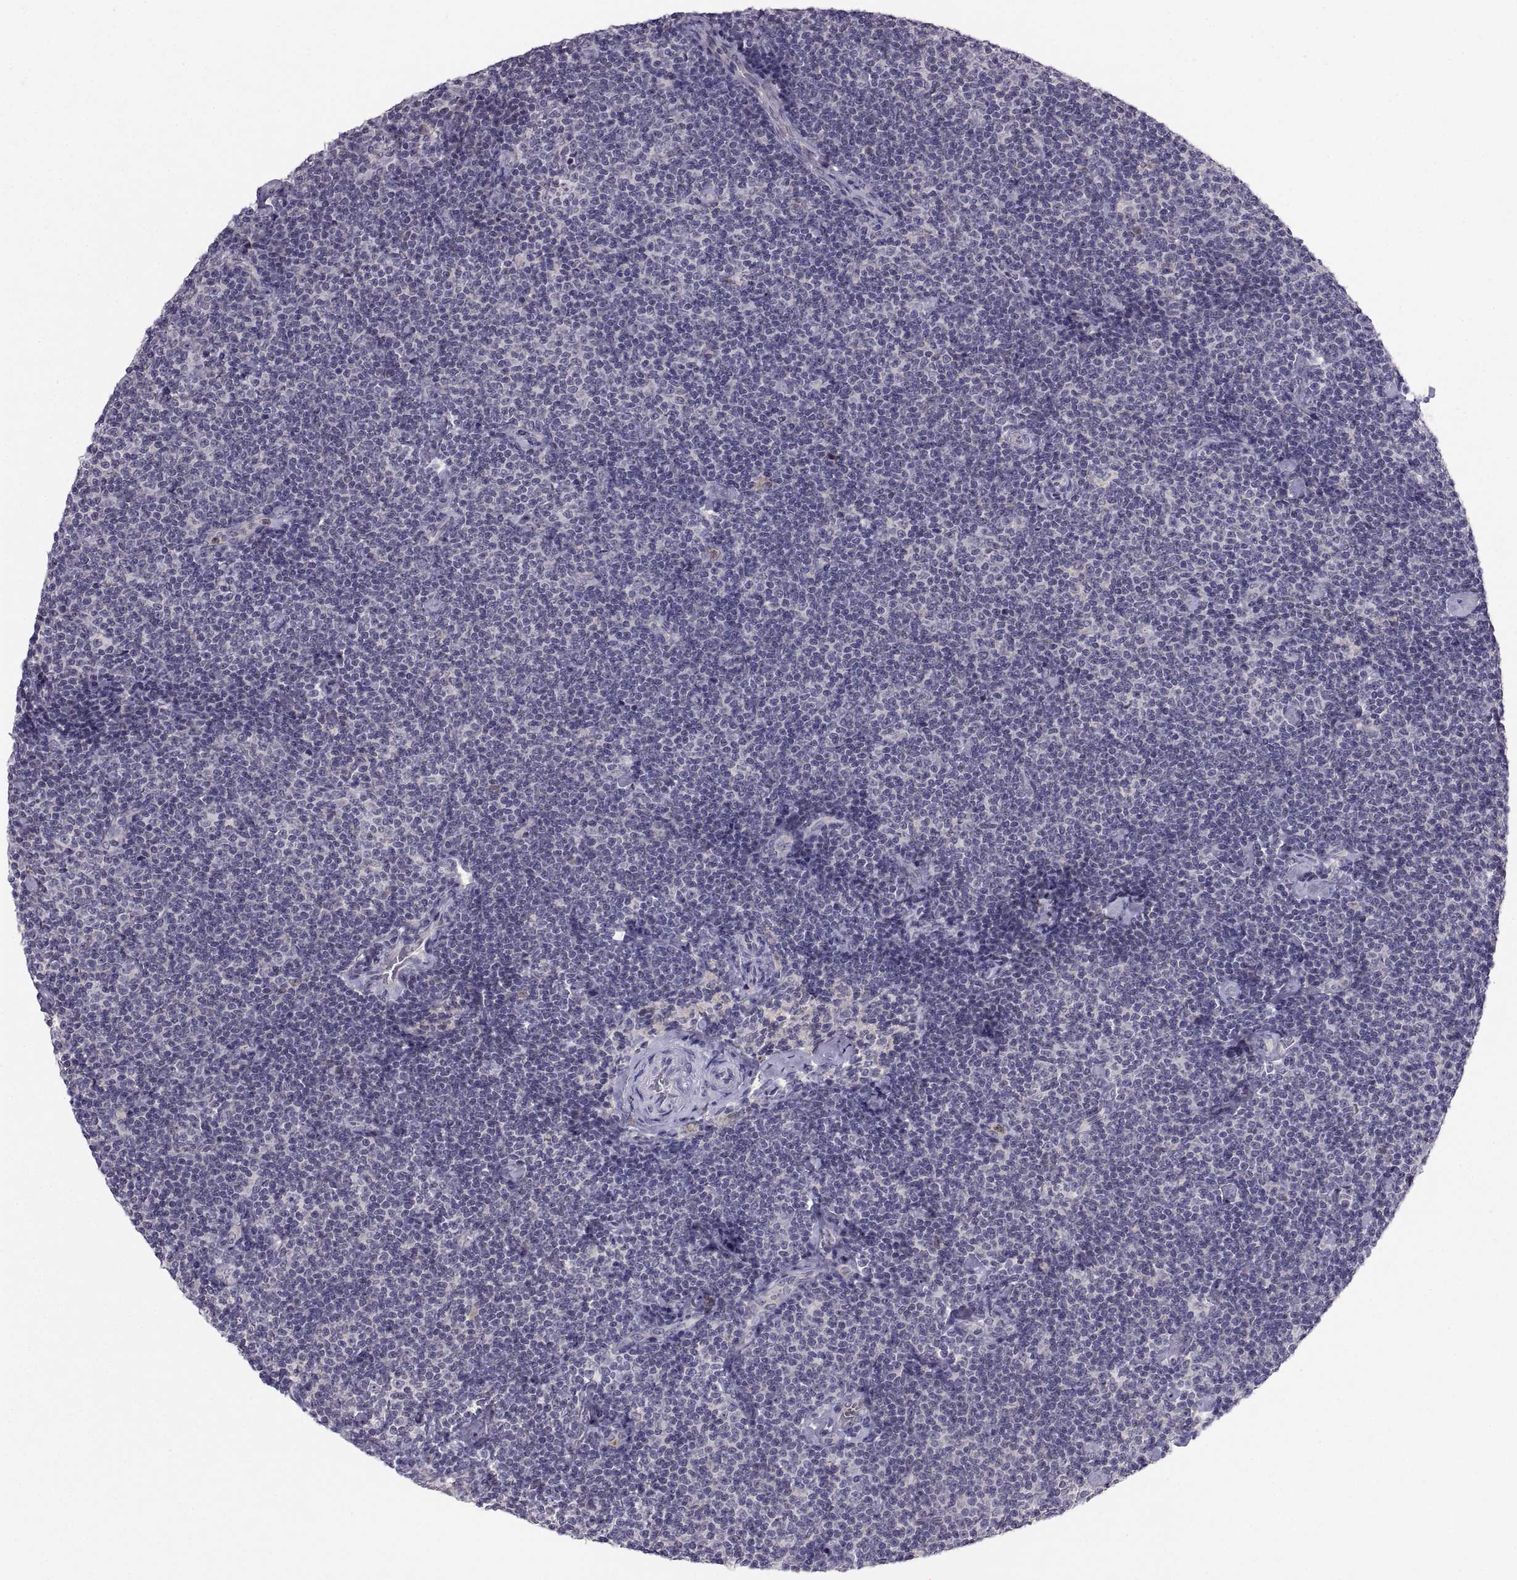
{"staining": {"intensity": "negative", "quantity": "none", "location": "none"}, "tissue": "lymphoma", "cell_type": "Tumor cells", "image_type": "cancer", "snomed": [{"axis": "morphology", "description": "Malignant lymphoma, non-Hodgkin's type, Low grade"}, {"axis": "topography", "description": "Lymph node"}], "caption": "IHC of lymphoma reveals no staining in tumor cells.", "gene": "PKP1", "patient": {"sex": "male", "age": 81}}